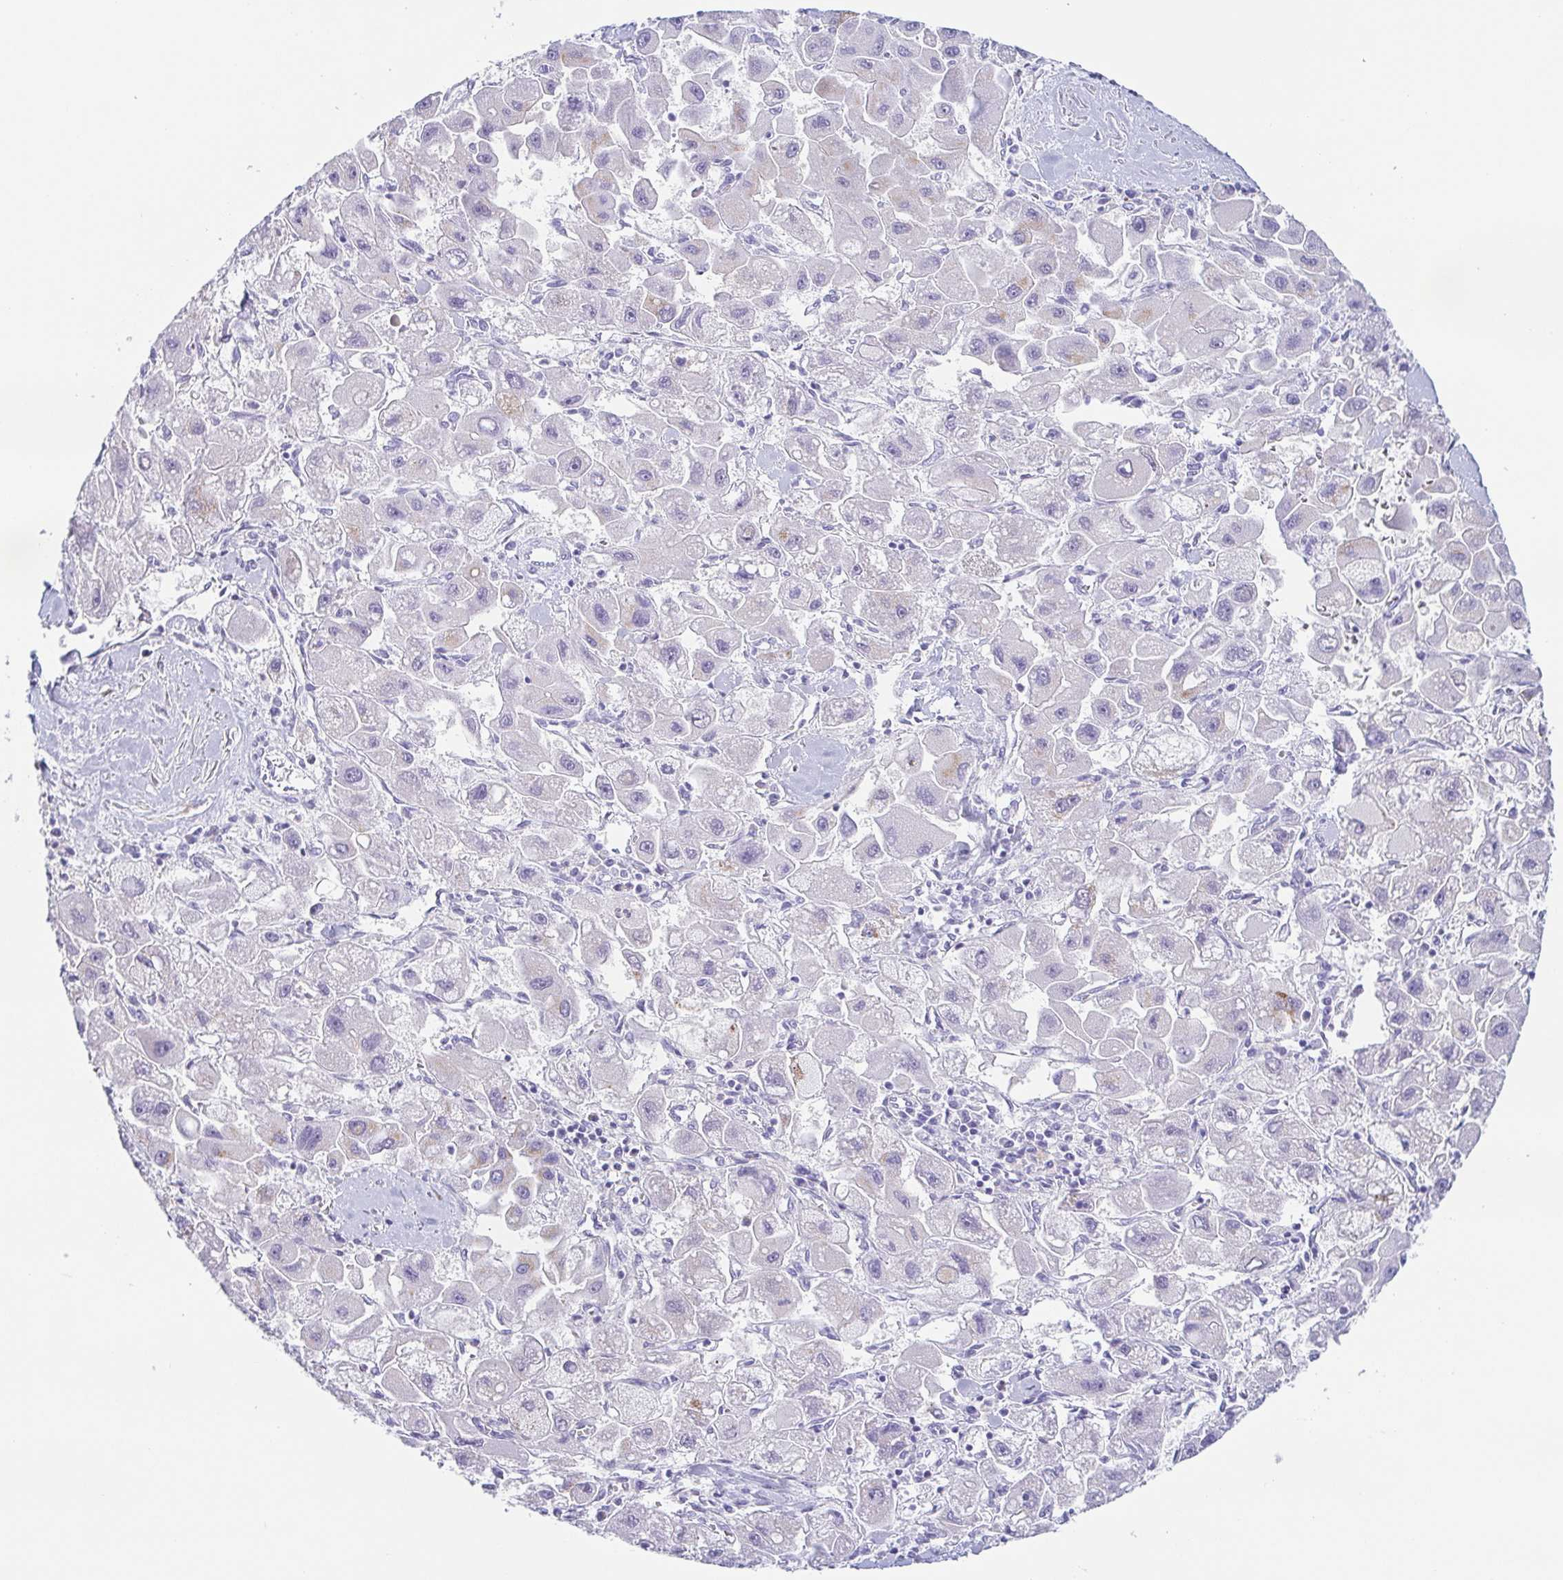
{"staining": {"intensity": "negative", "quantity": "none", "location": "none"}, "tissue": "liver cancer", "cell_type": "Tumor cells", "image_type": "cancer", "snomed": [{"axis": "morphology", "description": "Carcinoma, Hepatocellular, NOS"}, {"axis": "topography", "description": "Liver"}], "caption": "DAB immunohistochemical staining of liver hepatocellular carcinoma shows no significant staining in tumor cells.", "gene": "LDLRAD1", "patient": {"sex": "male", "age": 24}}